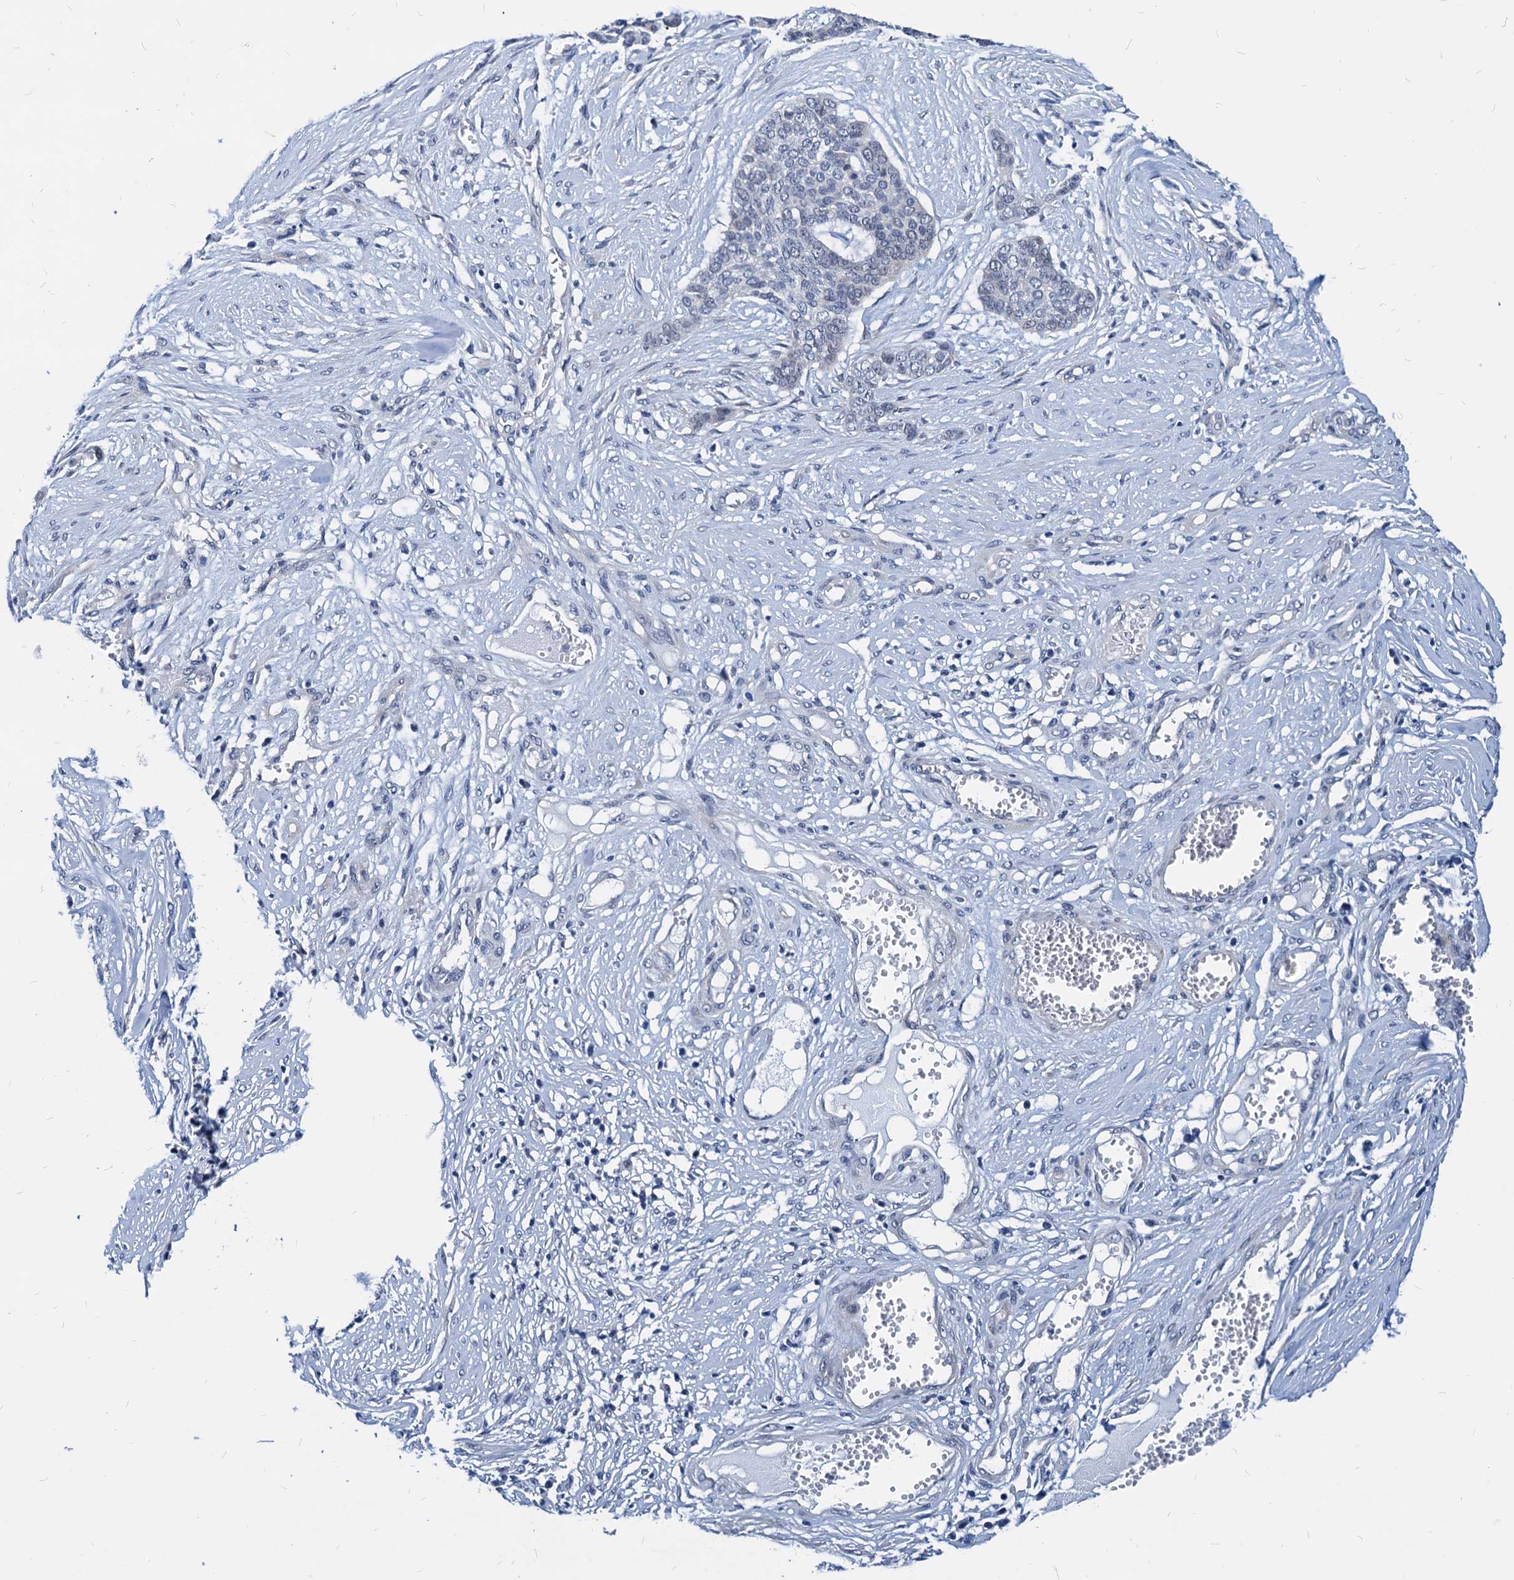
{"staining": {"intensity": "negative", "quantity": "none", "location": "none"}, "tissue": "skin cancer", "cell_type": "Tumor cells", "image_type": "cancer", "snomed": [{"axis": "morphology", "description": "Basal cell carcinoma"}, {"axis": "topography", "description": "Skin"}], "caption": "Micrograph shows no protein expression in tumor cells of basal cell carcinoma (skin) tissue.", "gene": "HSF2", "patient": {"sex": "female", "age": 64}}